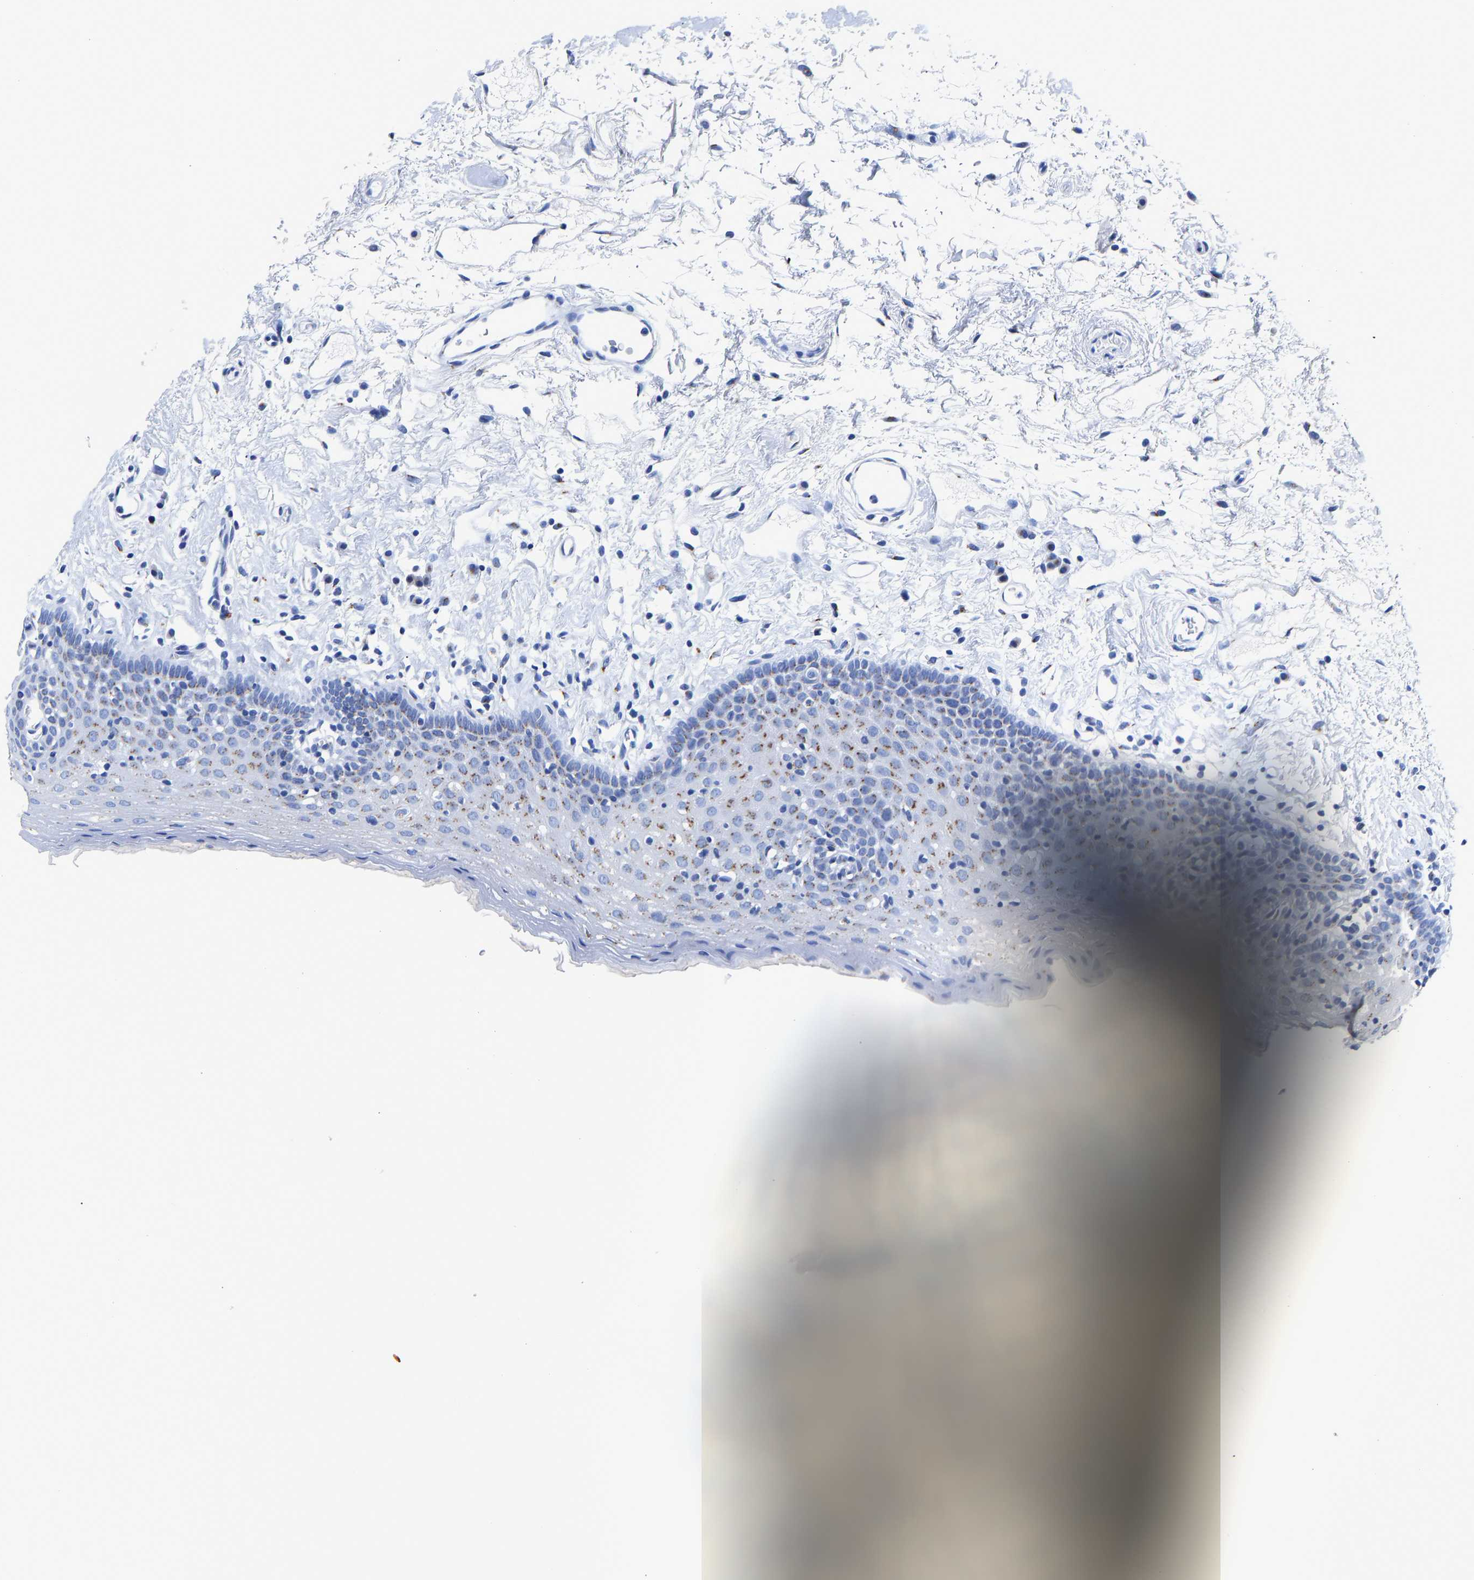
{"staining": {"intensity": "moderate", "quantity": "25%-75%", "location": "cytoplasmic/membranous"}, "tissue": "oral mucosa", "cell_type": "Squamous epithelial cells", "image_type": "normal", "snomed": [{"axis": "morphology", "description": "Normal tissue, NOS"}, {"axis": "topography", "description": "Oral tissue"}], "caption": "Oral mucosa was stained to show a protein in brown. There is medium levels of moderate cytoplasmic/membranous expression in approximately 25%-75% of squamous epithelial cells. The protein of interest is shown in brown color, while the nuclei are stained blue.", "gene": "TMEM87A", "patient": {"sex": "male", "age": 66}}